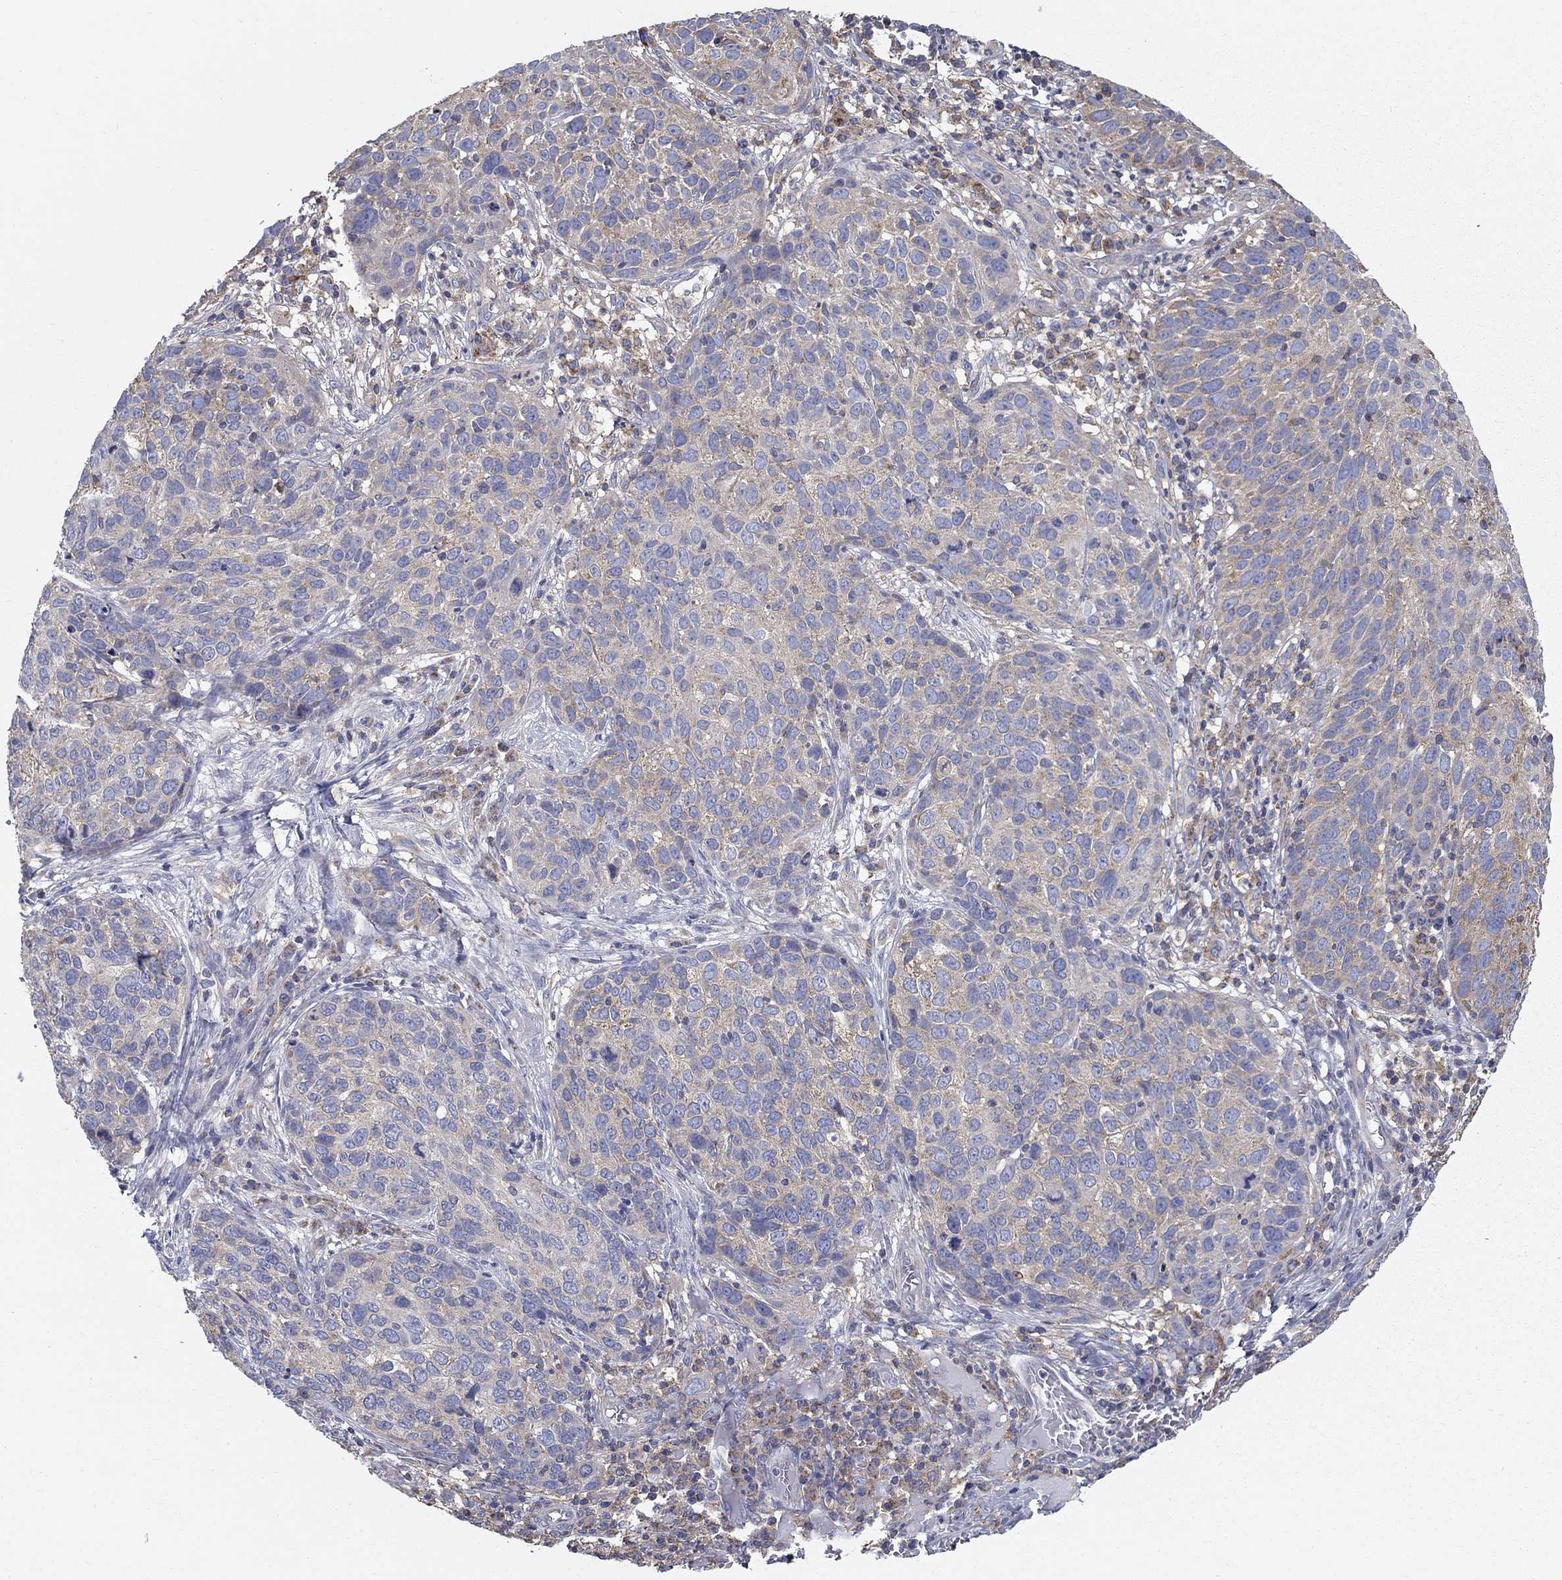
{"staining": {"intensity": "weak", "quantity": "25%-75%", "location": "cytoplasmic/membranous"}, "tissue": "skin cancer", "cell_type": "Tumor cells", "image_type": "cancer", "snomed": [{"axis": "morphology", "description": "Squamous cell carcinoma, NOS"}, {"axis": "topography", "description": "Skin"}], "caption": "About 25%-75% of tumor cells in human skin squamous cell carcinoma show weak cytoplasmic/membranous protein positivity as visualized by brown immunohistochemical staining.", "gene": "NME5", "patient": {"sex": "male", "age": 92}}